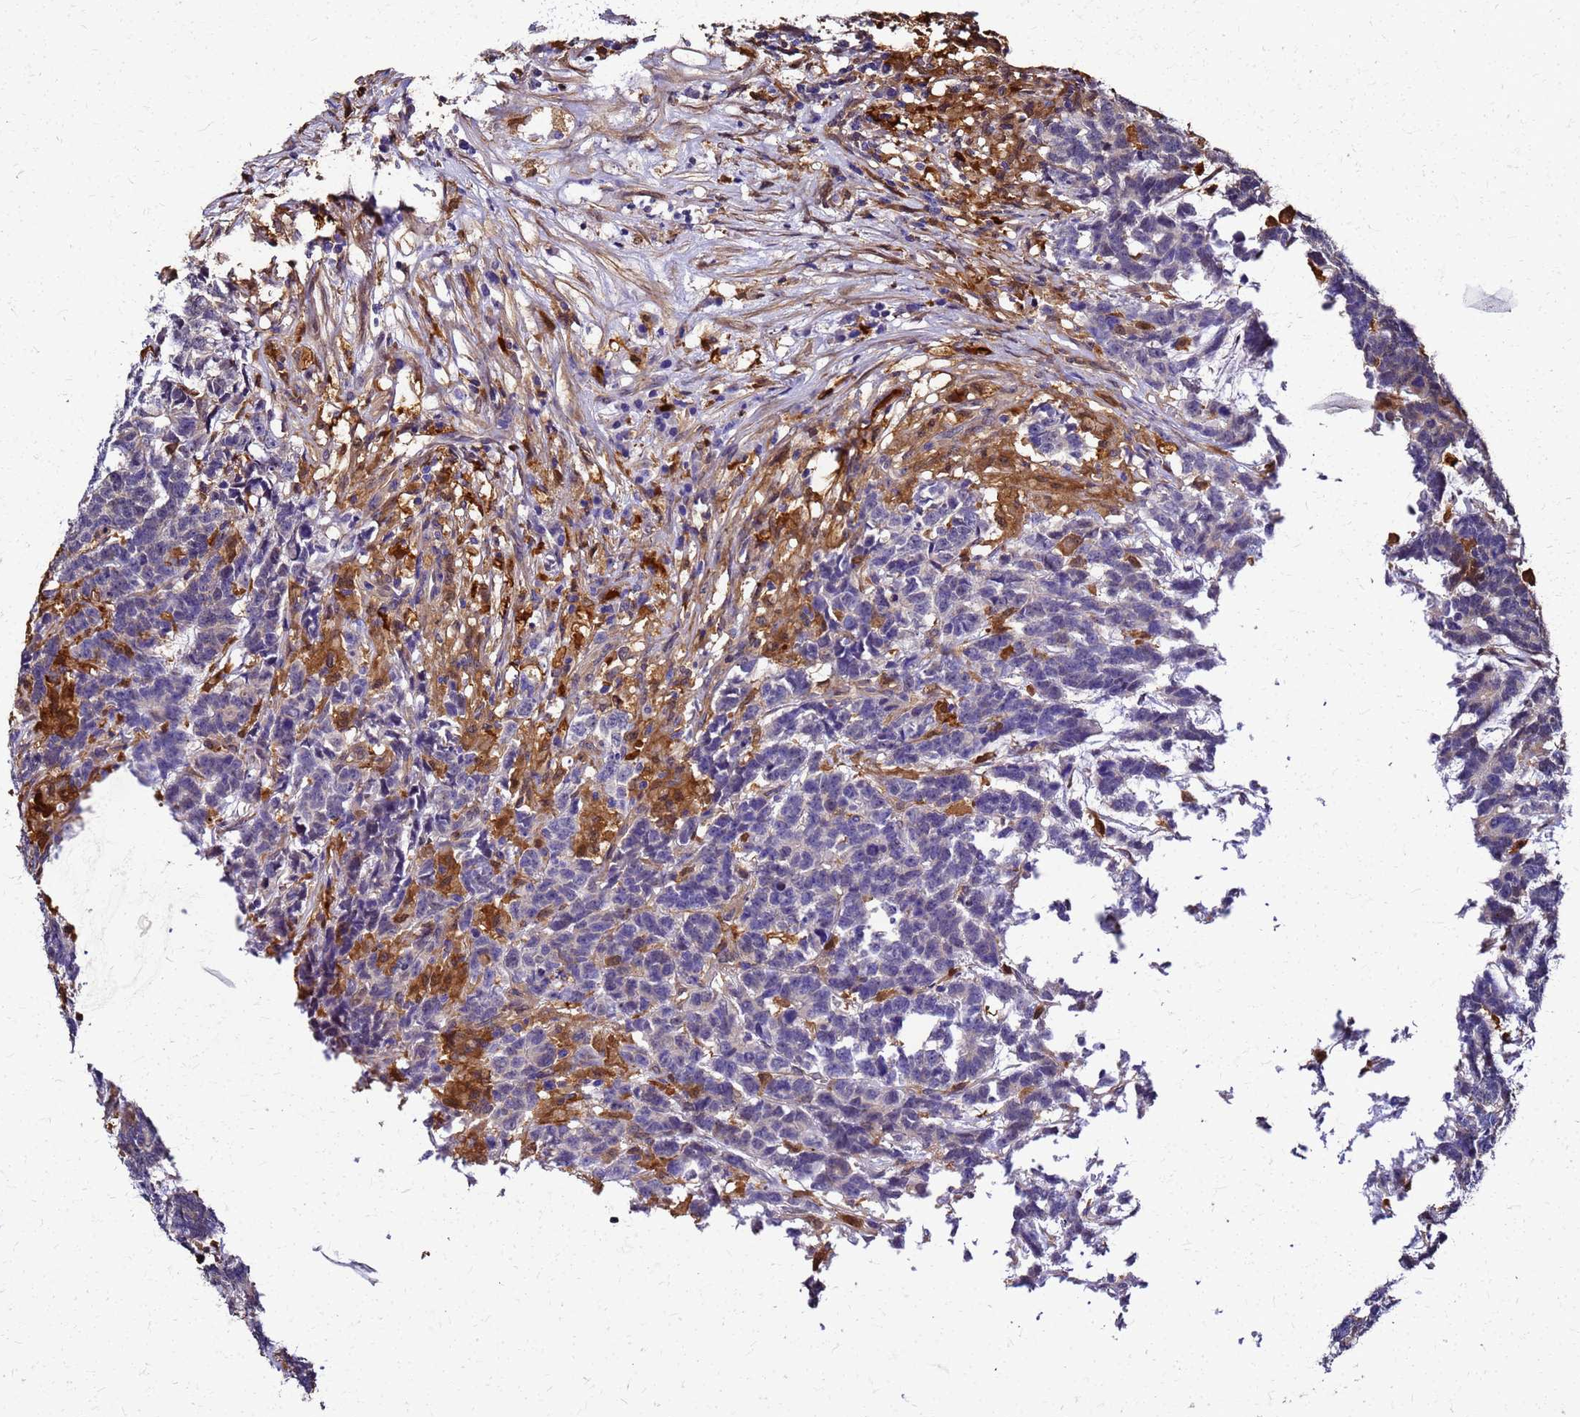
{"staining": {"intensity": "negative", "quantity": "none", "location": "none"}, "tissue": "testis cancer", "cell_type": "Tumor cells", "image_type": "cancer", "snomed": [{"axis": "morphology", "description": "Carcinoma, Embryonal, NOS"}, {"axis": "topography", "description": "Testis"}], "caption": "Immunohistochemistry (IHC) micrograph of neoplastic tissue: testis cancer (embryonal carcinoma) stained with DAB exhibits no significant protein staining in tumor cells.", "gene": "S100A11", "patient": {"sex": "male", "age": 26}}